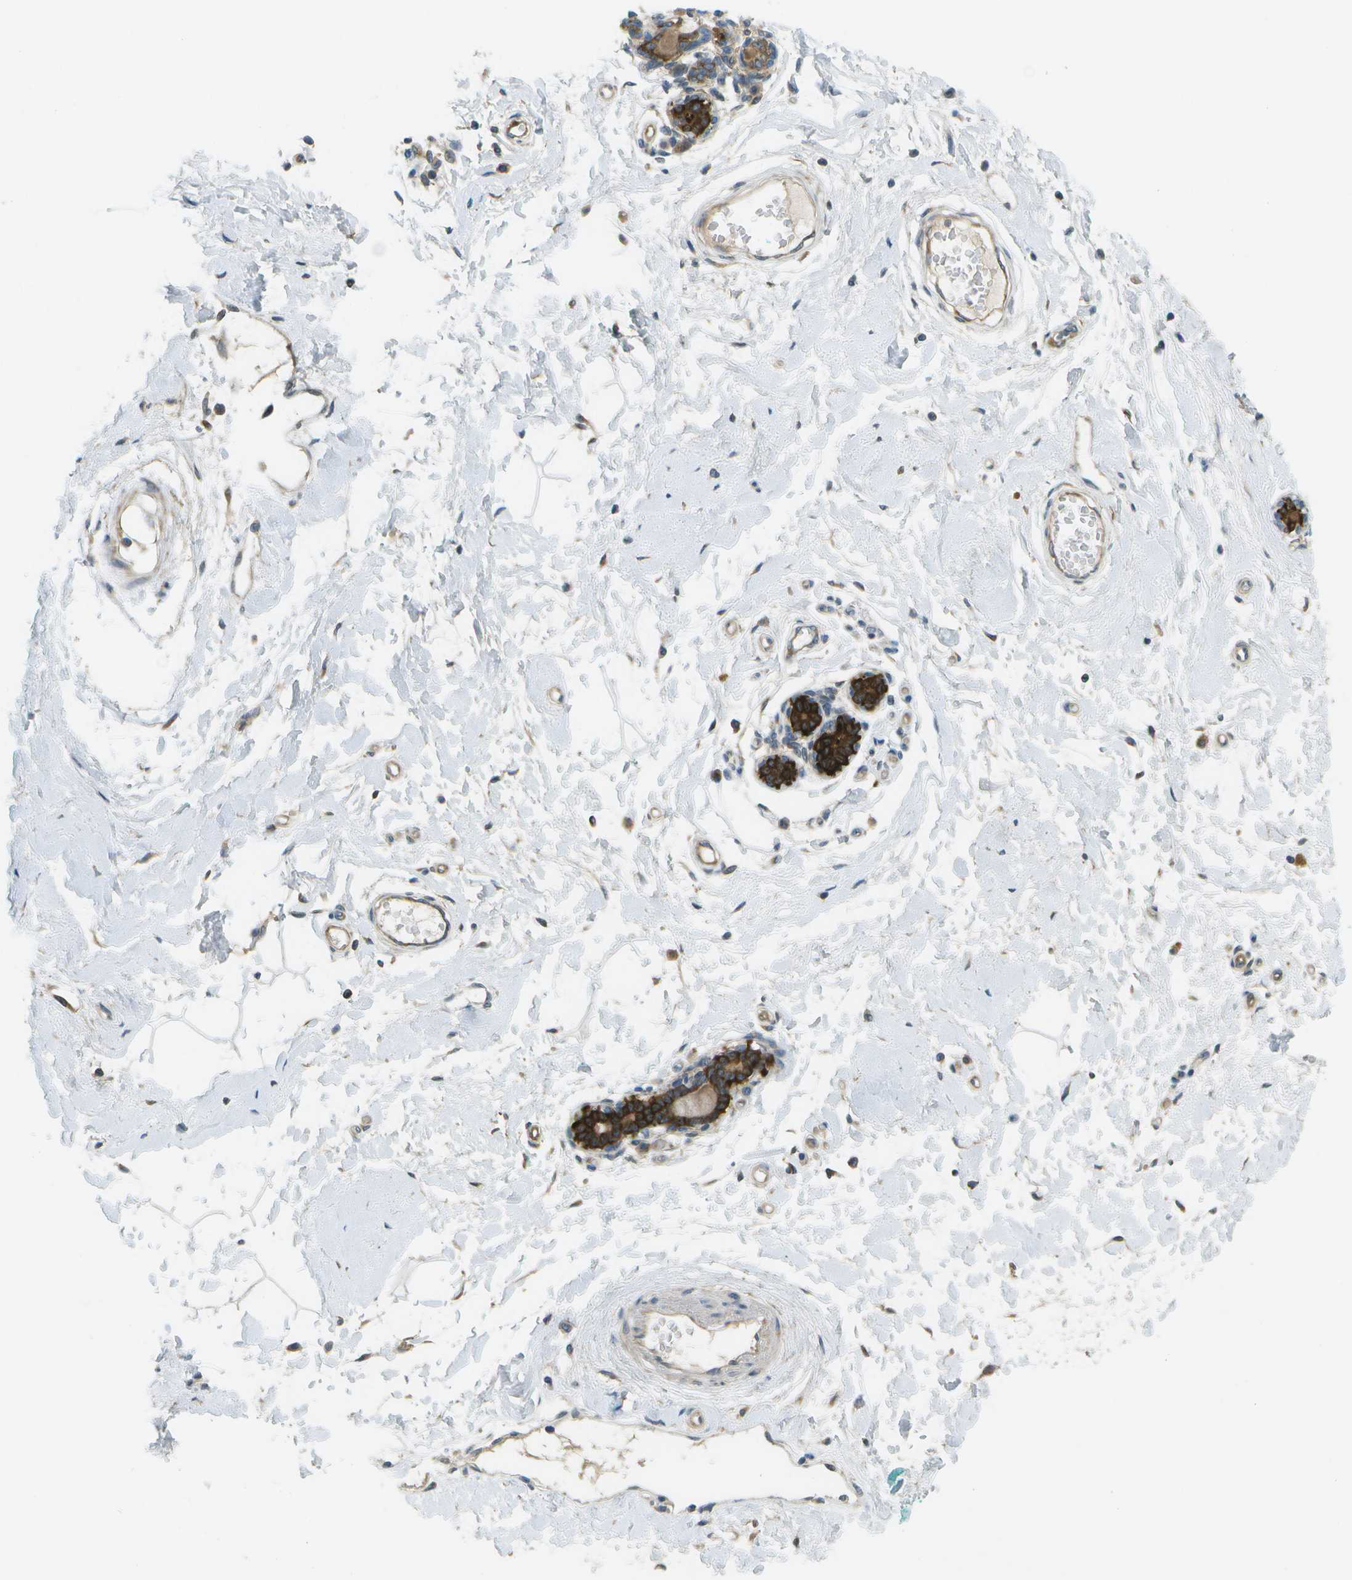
{"staining": {"intensity": "negative", "quantity": "none", "location": "none"}, "tissue": "breast", "cell_type": "Adipocytes", "image_type": "normal", "snomed": [{"axis": "morphology", "description": "Normal tissue, NOS"}, {"axis": "morphology", "description": "Lobular carcinoma"}, {"axis": "topography", "description": "Breast"}], "caption": "IHC histopathology image of unremarkable breast stained for a protein (brown), which reveals no staining in adipocytes. (DAB (3,3'-diaminobenzidine) immunohistochemistry (IHC) with hematoxylin counter stain).", "gene": "WNK2", "patient": {"sex": "female", "age": 59}}